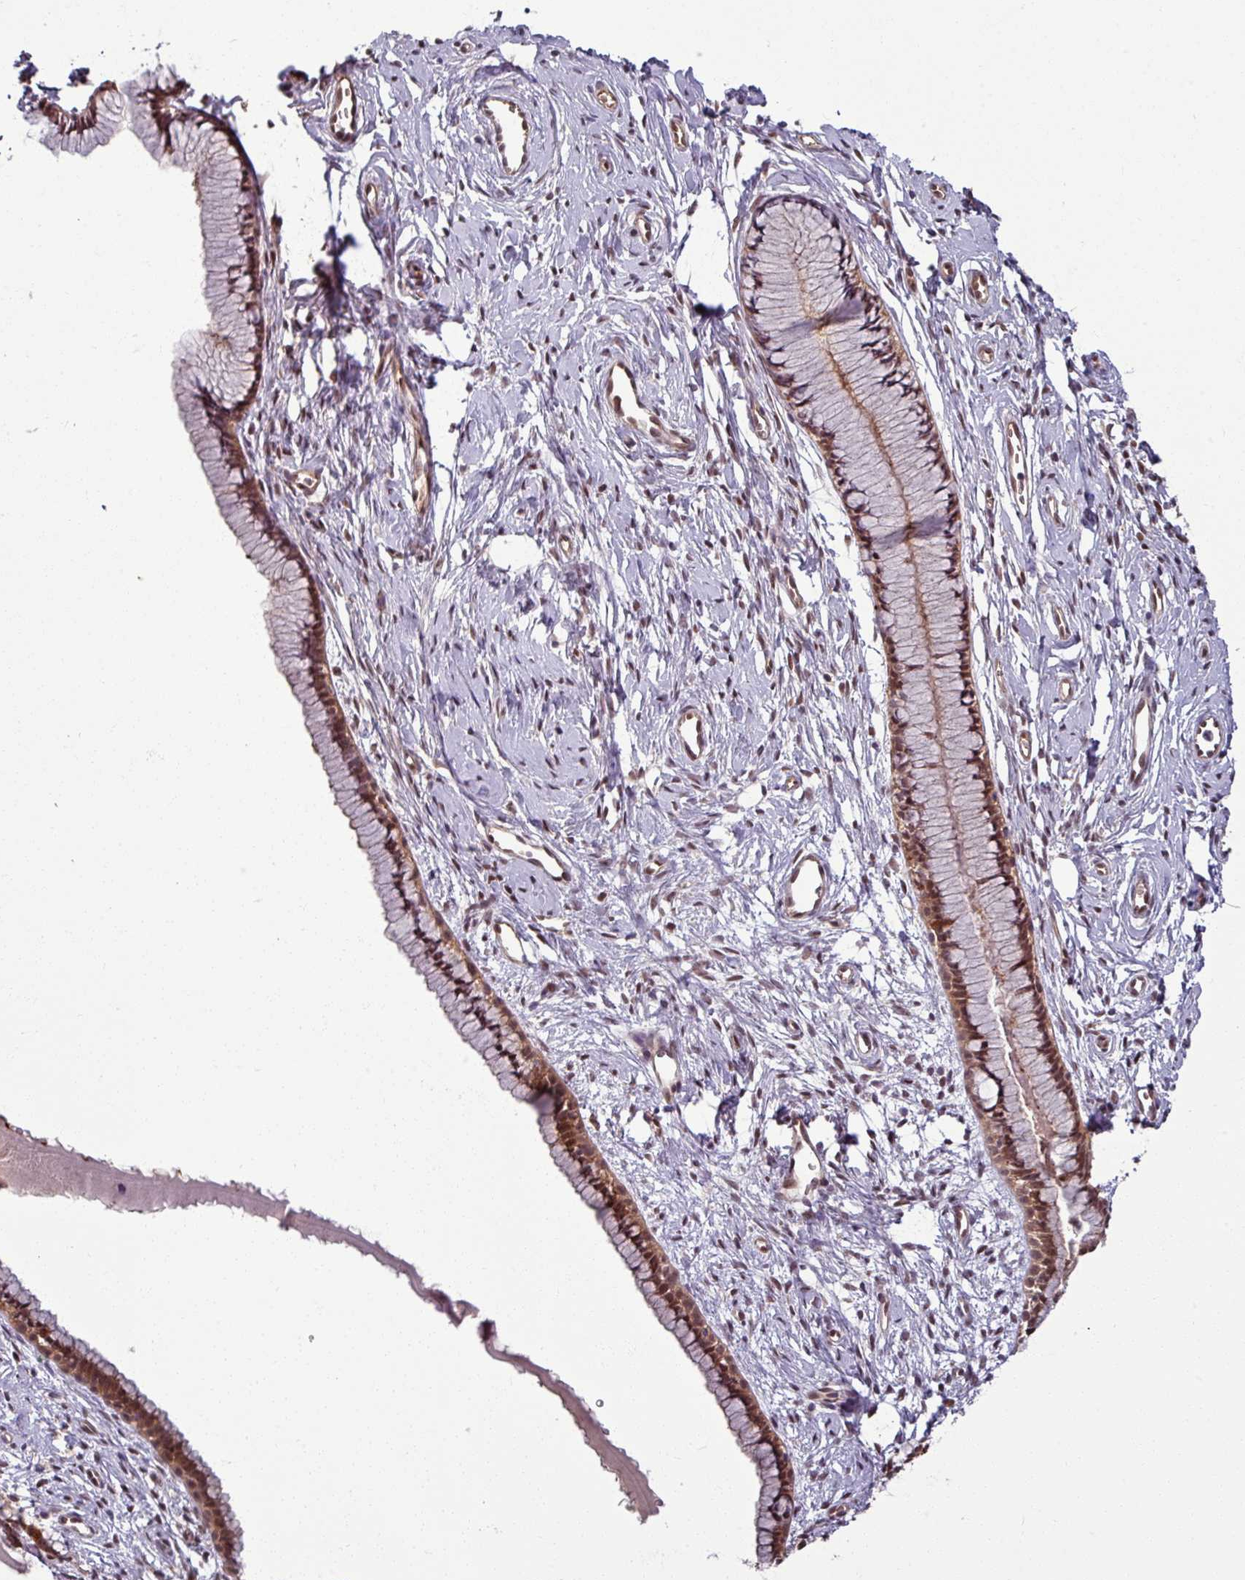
{"staining": {"intensity": "moderate", "quantity": ">75%", "location": "cytoplasmic/membranous,nuclear"}, "tissue": "cervix", "cell_type": "Glandular cells", "image_type": "normal", "snomed": [{"axis": "morphology", "description": "Normal tissue, NOS"}, {"axis": "topography", "description": "Cervix"}], "caption": "The immunohistochemical stain labels moderate cytoplasmic/membranous,nuclear expression in glandular cells of normal cervix. (DAB (3,3'-diaminobenzidine) = brown stain, brightfield microscopy at high magnification).", "gene": "KCTD11", "patient": {"sex": "female", "age": 40}}